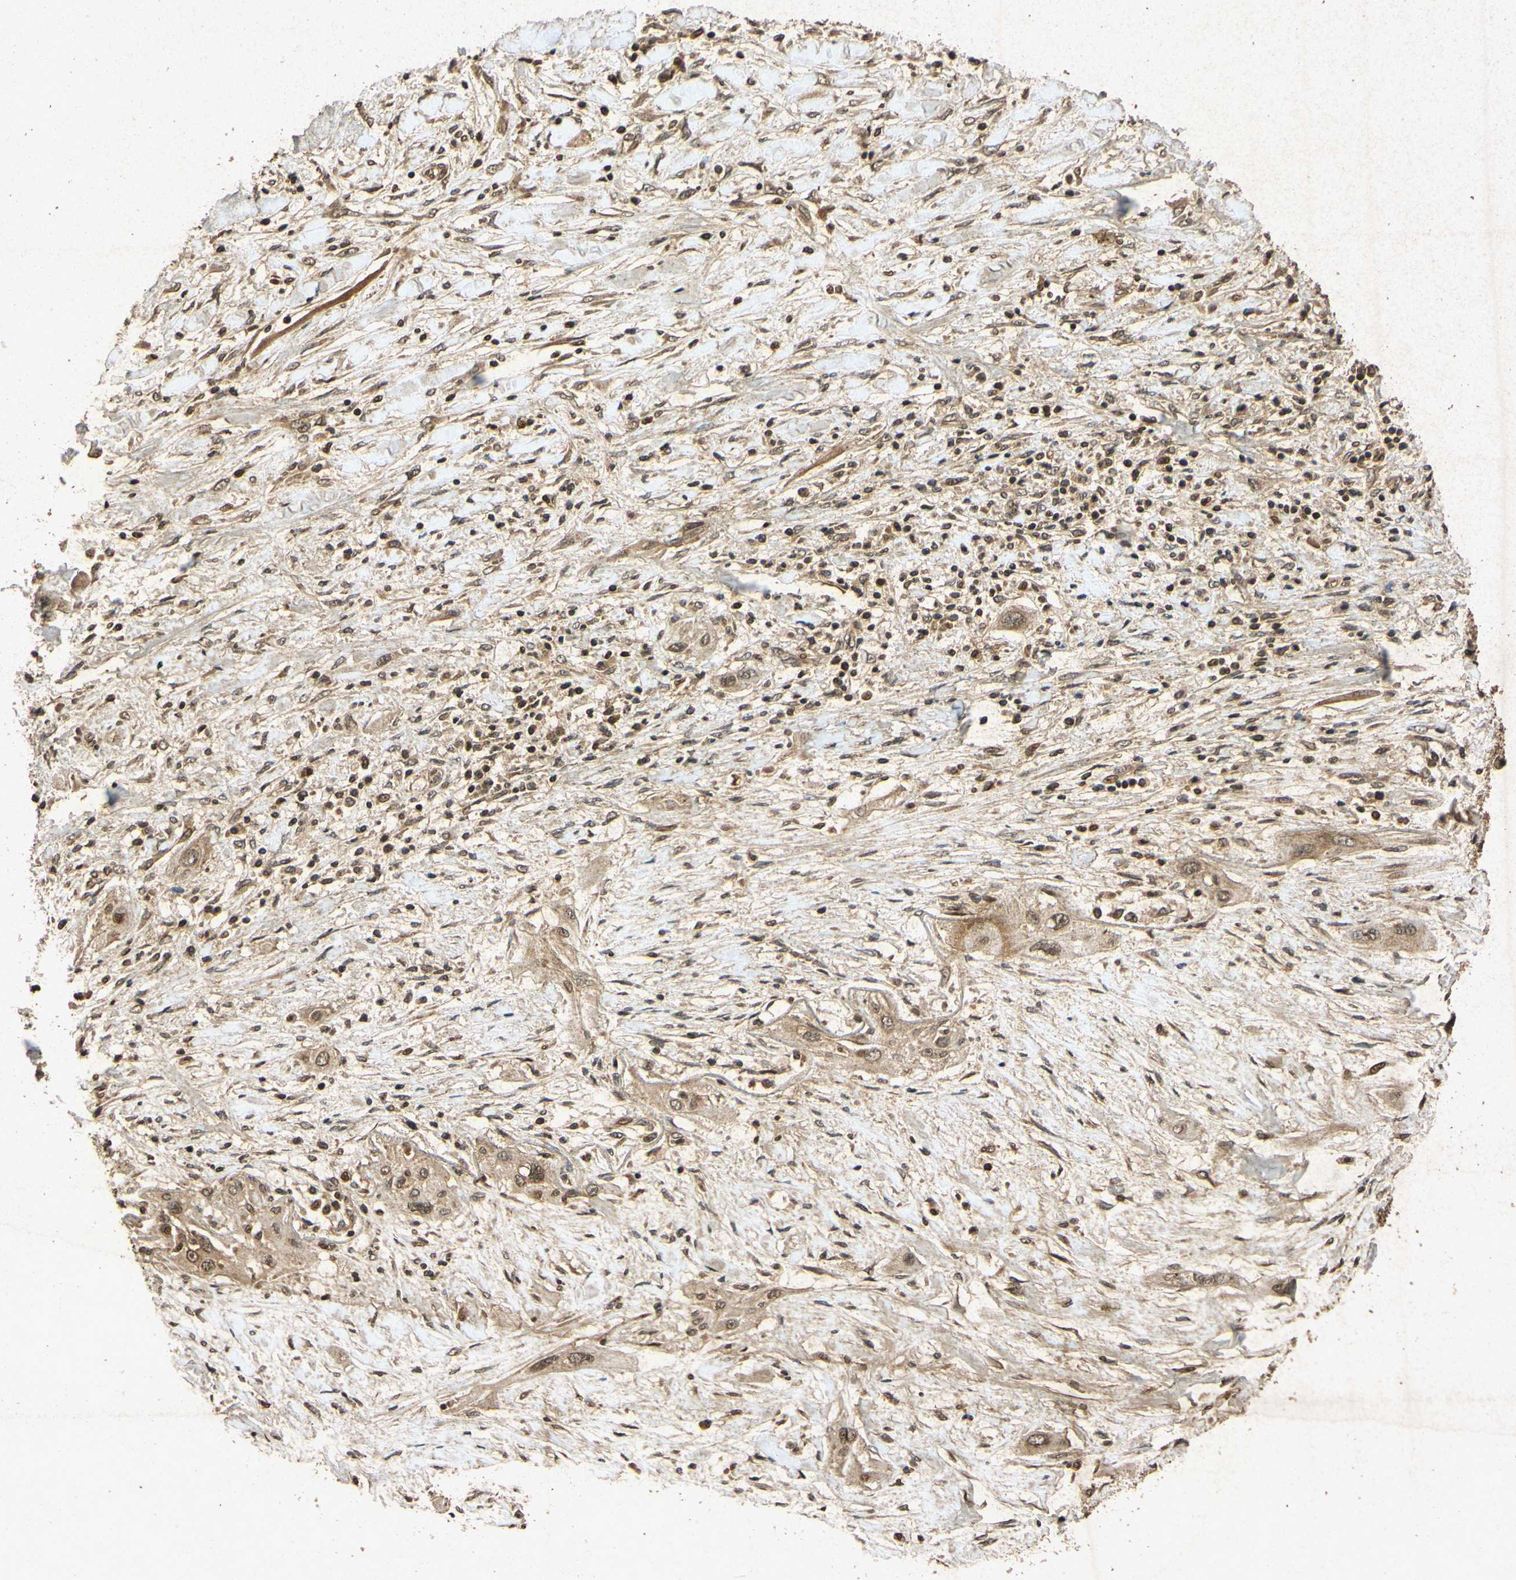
{"staining": {"intensity": "moderate", "quantity": ">75%", "location": "cytoplasmic/membranous,nuclear"}, "tissue": "lung cancer", "cell_type": "Tumor cells", "image_type": "cancer", "snomed": [{"axis": "morphology", "description": "Squamous cell carcinoma, NOS"}, {"axis": "topography", "description": "Lung"}], "caption": "Immunohistochemistry (IHC) staining of squamous cell carcinoma (lung), which displays medium levels of moderate cytoplasmic/membranous and nuclear positivity in about >75% of tumor cells indicating moderate cytoplasmic/membranous and nuclear protein positivity. The staining was performed using DAB (brown) for protein detection and nuclei were counterstained in hematoxylin (blue).", "gene": "ATP6V1H", "patient": {"sex": "female", "age": 47}}